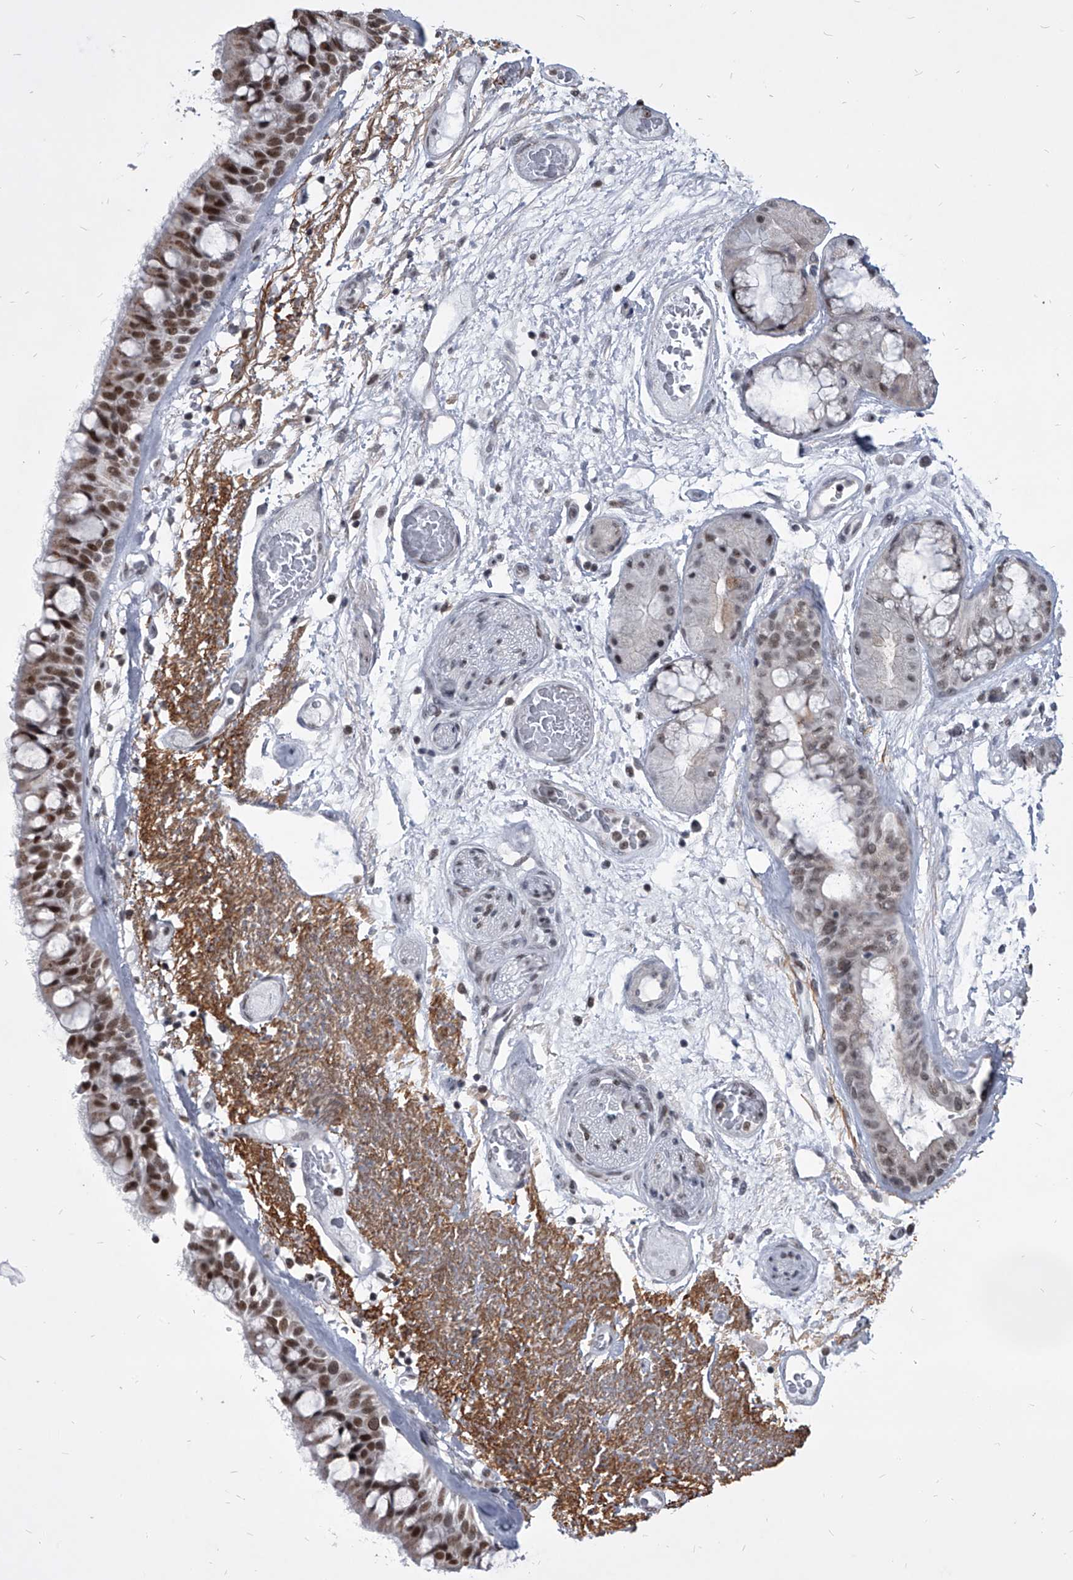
{"staining": {"intensity": "moderate", "quantity": ">75%", "location": "nuclear"}, "tissue": "bronchus", "cell_type": "Respiratory epithelial cells", "image_type": "normal", "snomed": [{"axis": "morphology", "description": "Normal tissue, NOS"}, {"axis": "morphology", "description": "Squamous cell carcinoma, NOS"}, {"axis": "topography", "description": "Lymph node"}, {"axis": "topography", "description": "Bronchus"}, {"axis": "topography", "description": "Lung"}], "caption": "Immunohistochemical staining of unremarkable bronchus shows medium levels of moderate nuclear positivity in about >75% of respiratory epithelial cells.", "gene": "PPIL4", "patient": {"sex": "male", "age": 66}}